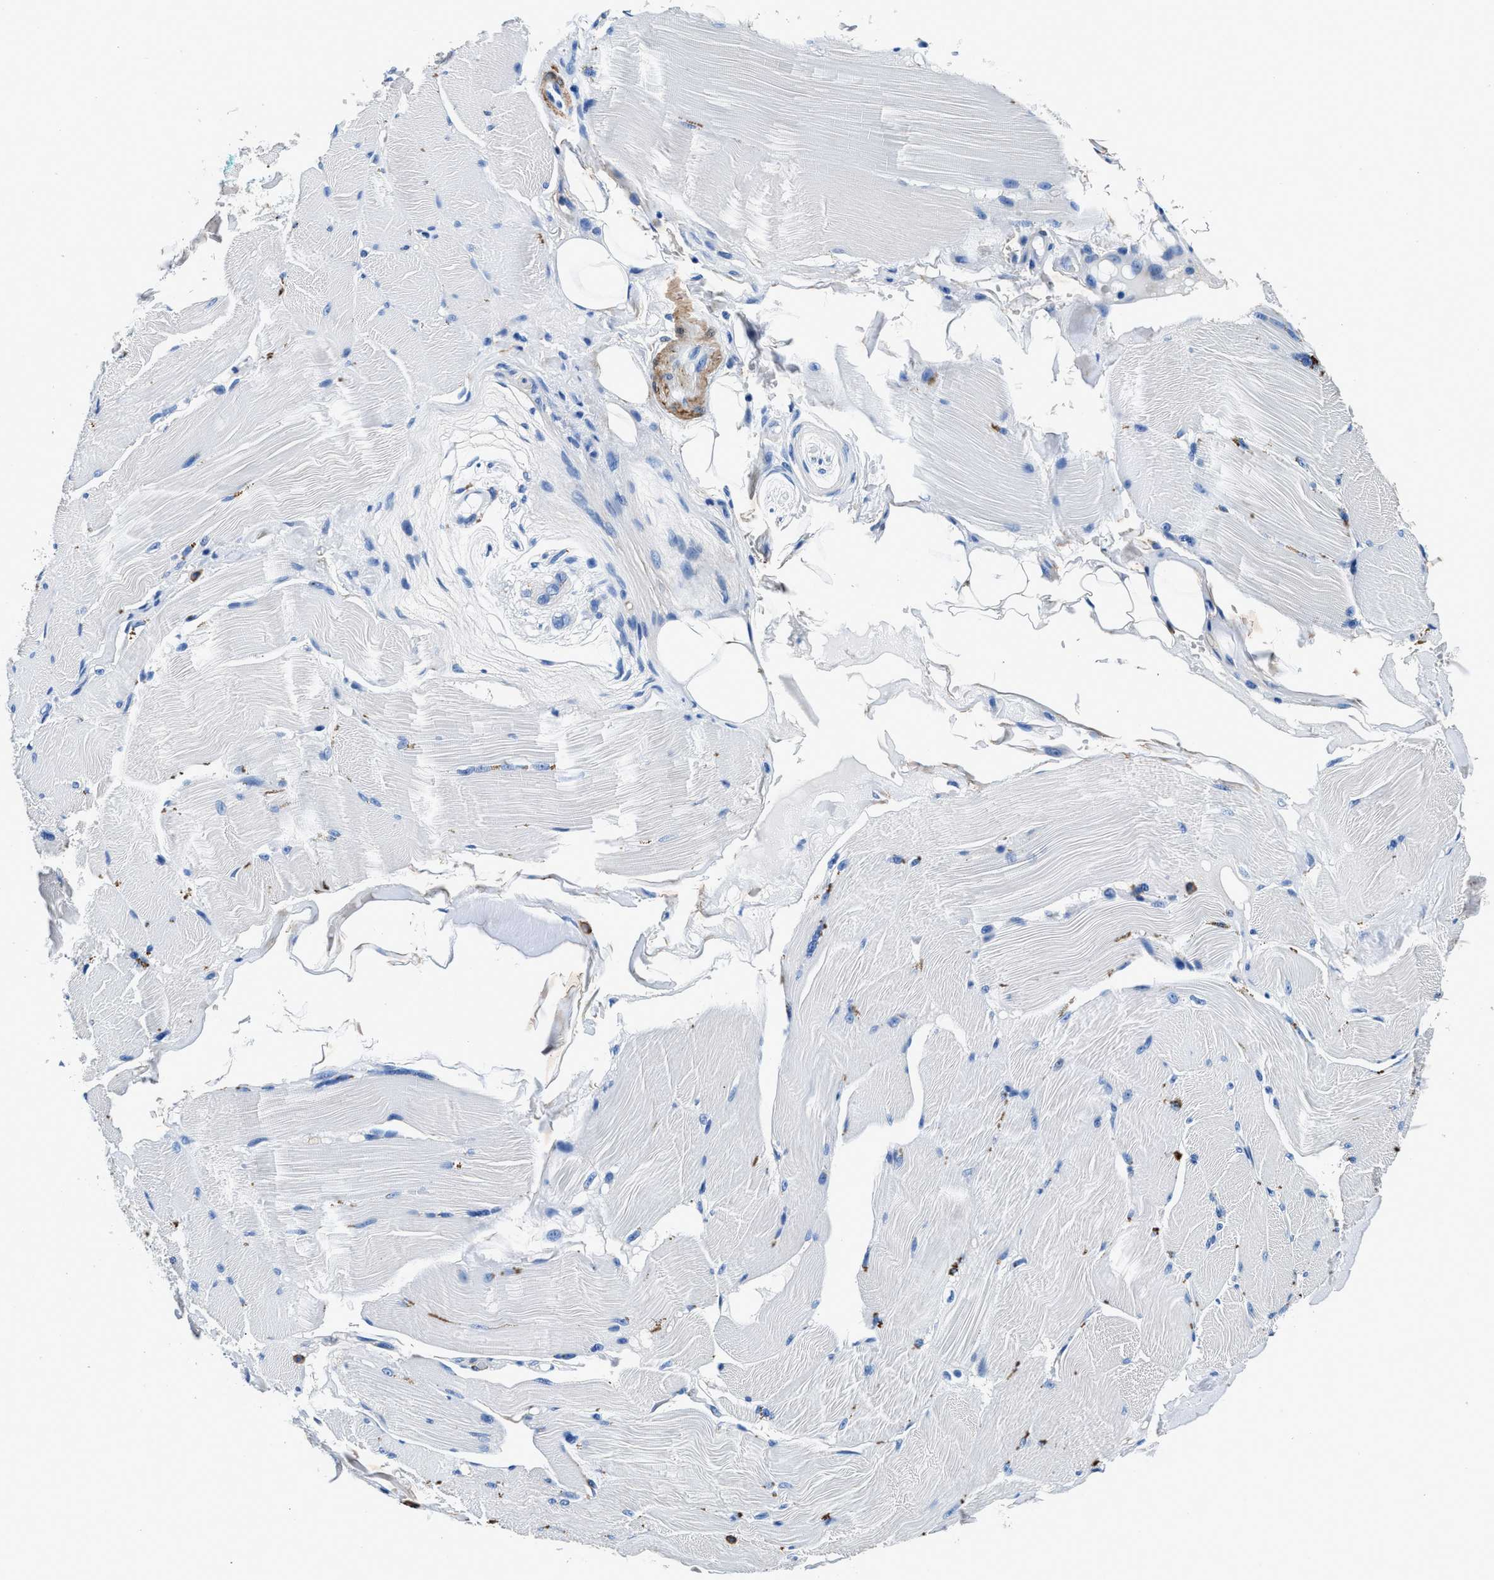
{"staining": {"intensity": "negative", "quantity": "none", "location": "none"}, "tissue": "skeletal muscle", "cell_type": "Myocytes", "image_type": "normal", "snomed": [{"axis": "morphology", "description": "Normal tissue, NOS"}, {"axis": "topography", "description": "Skin"}, {"axis": "topography", "description": "Skeletal muscle"}], "caption": "Image shows no significant protein expression in myocytes of benign skeletal muscle.", "gene": "TEX261", "patient": {"sex": "male", "age": 83}}